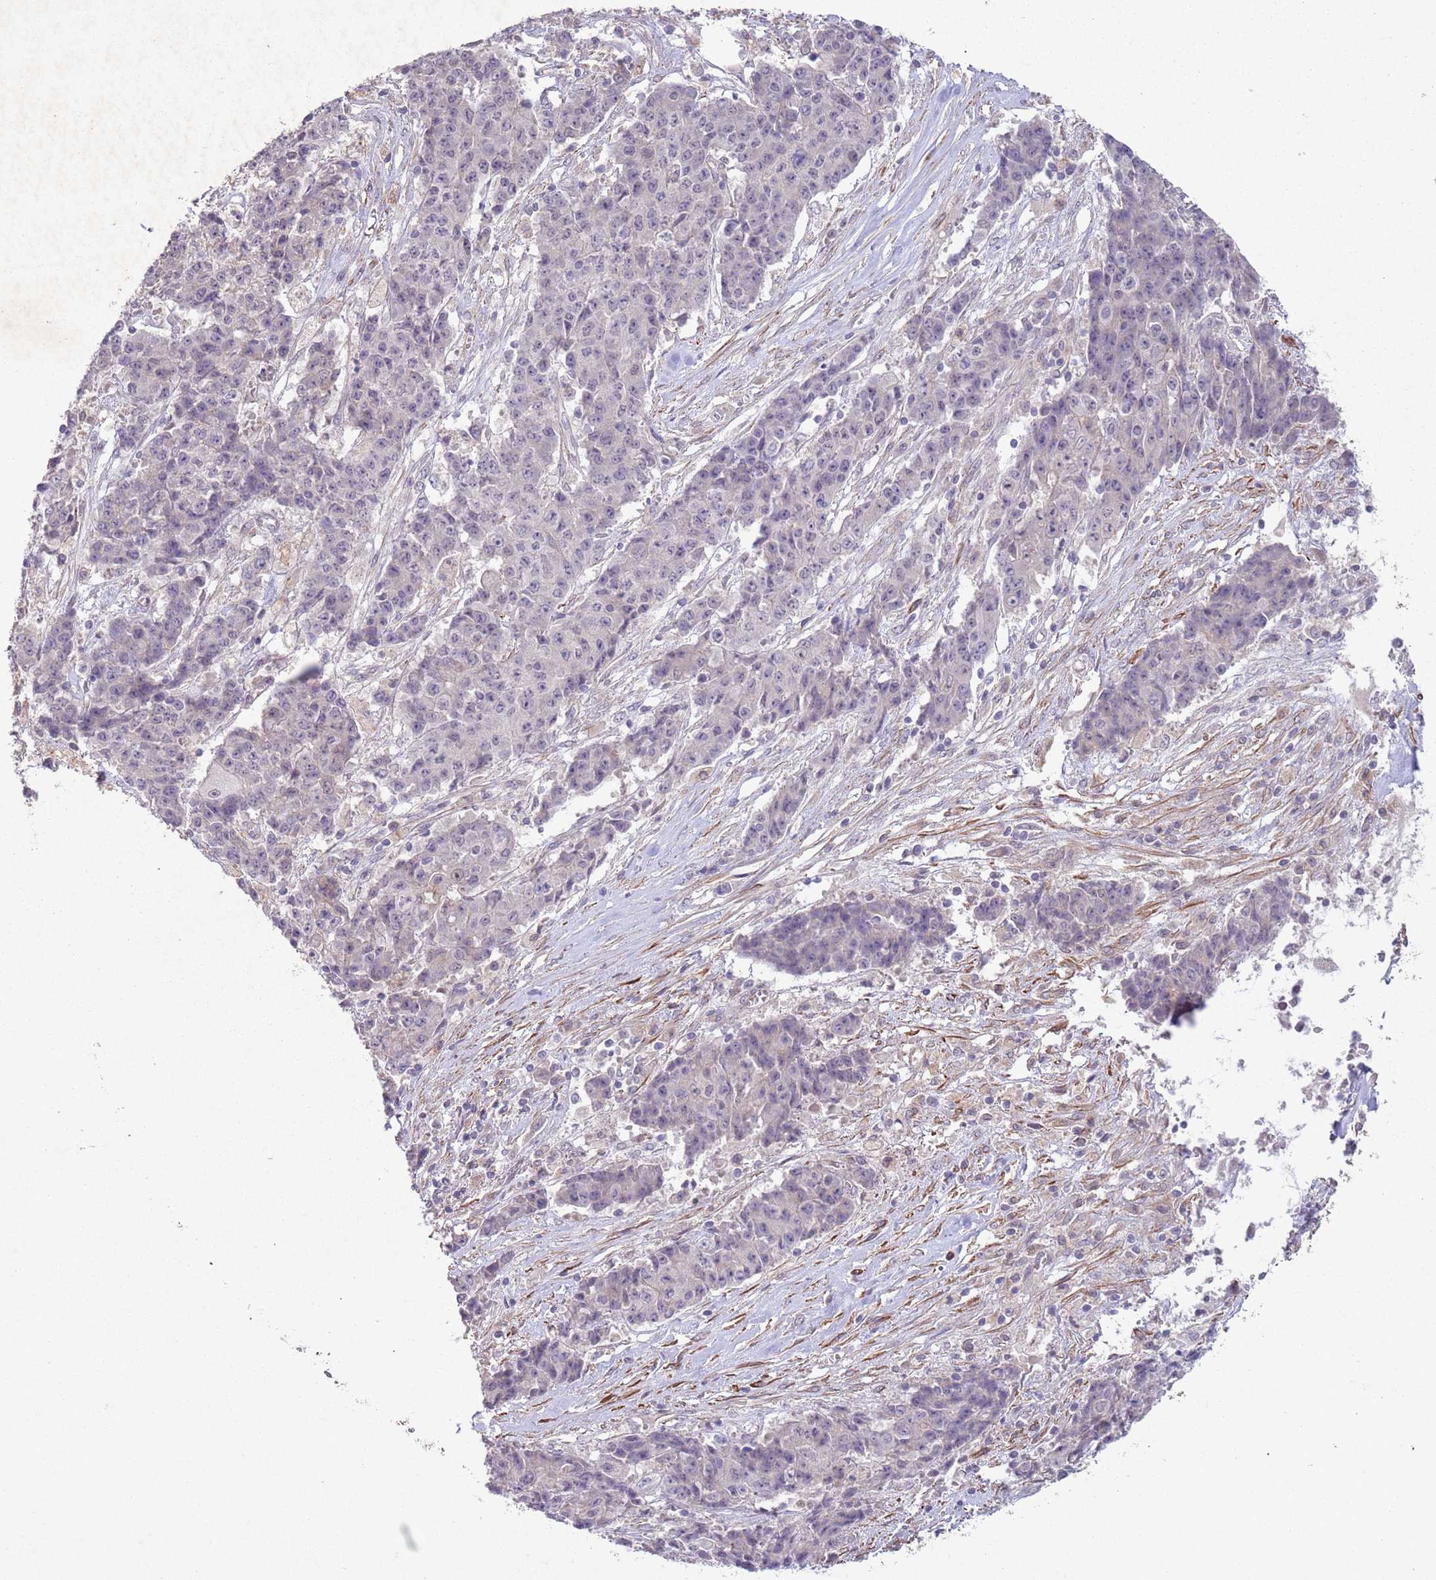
{"staining": {"intensity": "negative", "quantity": "none", "location": "none"}, "tissue": "ovarian cancer", "cell_type": "Tumor cells", "image_type": "cancer", "snomed": [{"axis": "morphology", "description": "Carcinoma, endometroid"}, {"axis": "topography", "description": "Ovary"}], "caption": "Ovarian endometroid carcinoma stained for a protein using immunohistochemistry shows no staining tumor cells.", "gene": "CCNI", "patient": {"sex": "female", "age": 42}}